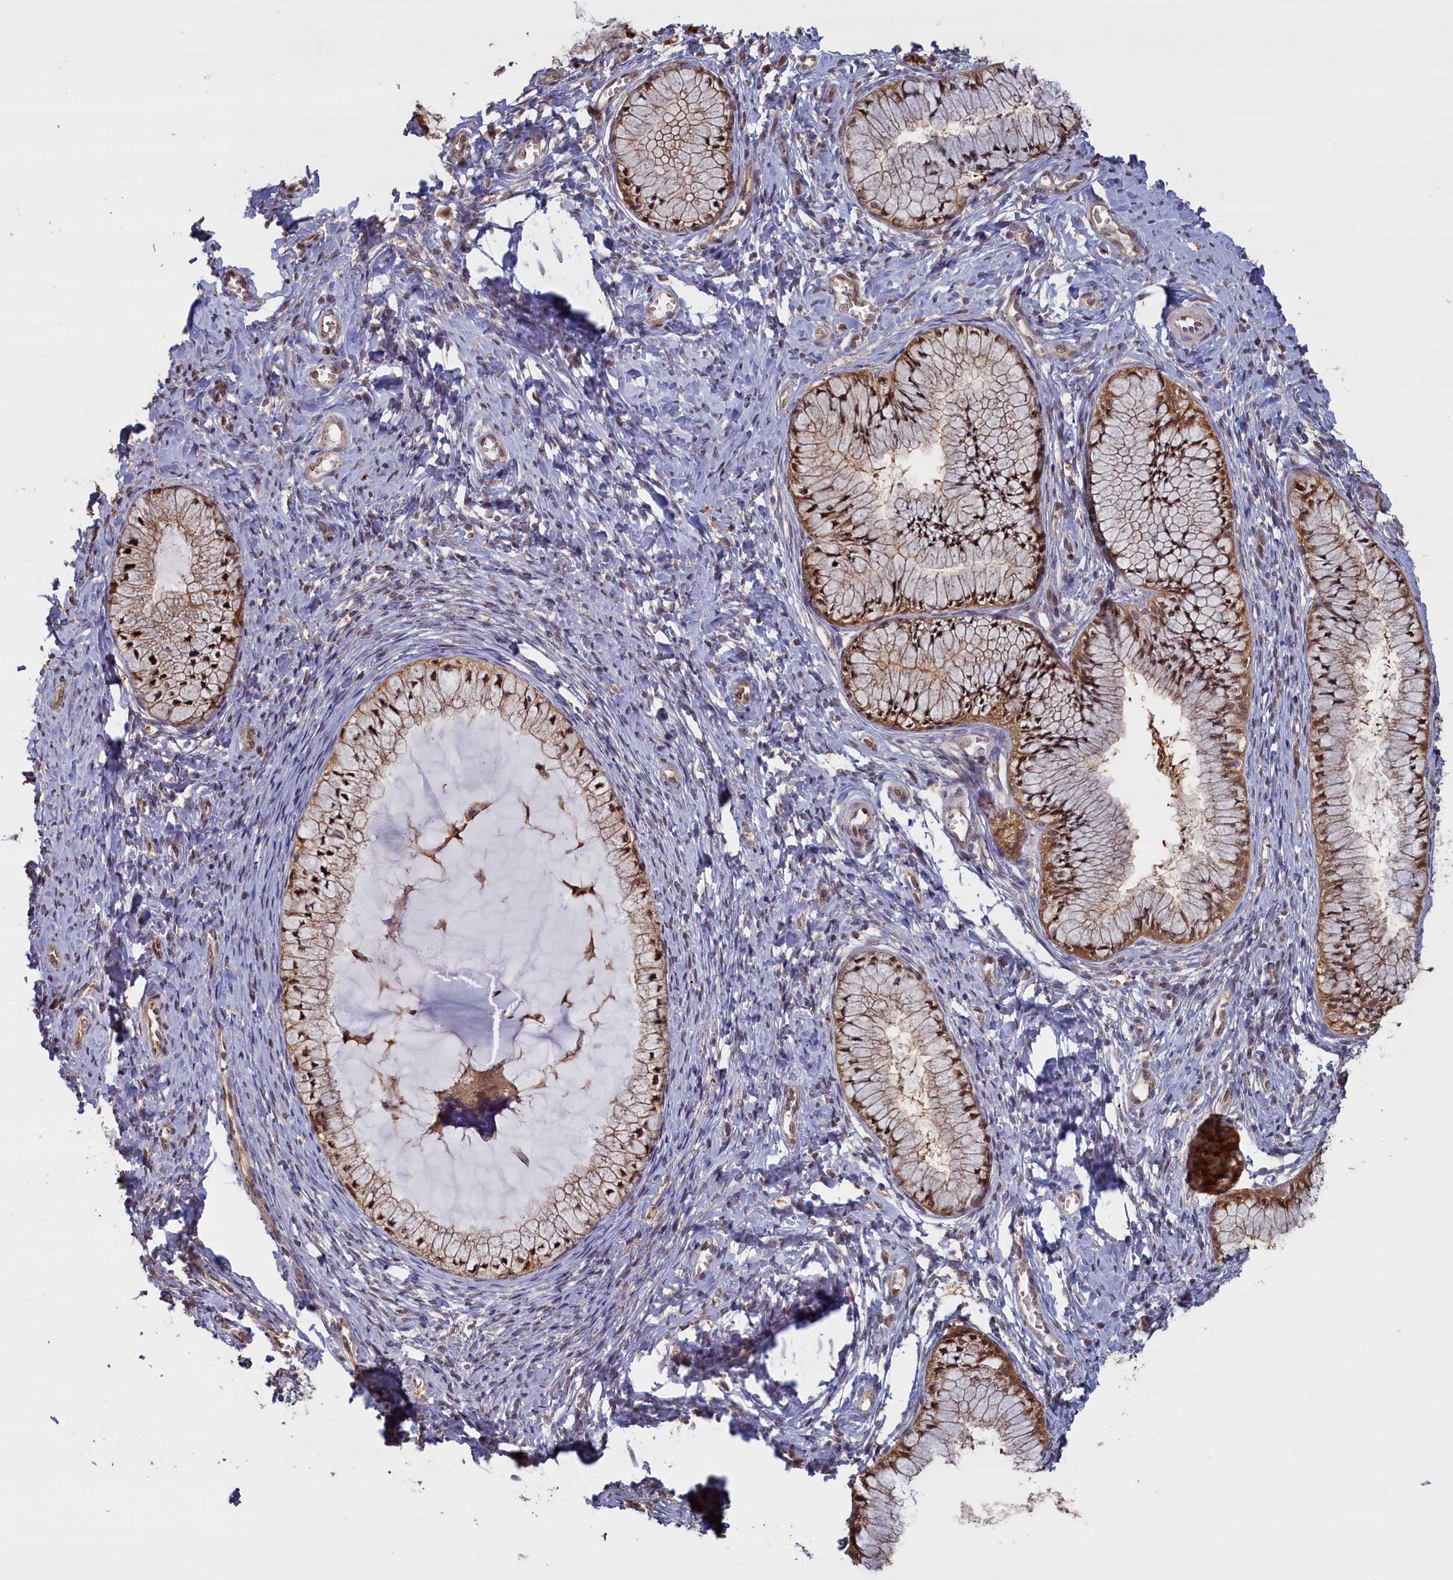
{"staining": {"intensity": "moderate", "quantity": ">75%", "location": "cytoplasmic/membranous,nuclear"}, "tissue": "cervix", "cell_type": "Glandular cells", "image_type": "normal", "snomed": [{"axis": "morphology", "description": "Normal tissue, NOS"}, {"axis": "topography", "description": "Cervix"}], "caption": "Human cervix stained with a brown dye reveals moderate cytoplasmic/membranous,nuclear positive staining in approximately >75% of glandular cells.", "gene": "UCHL3", "patient": {"sex": "female", "age": 42}}